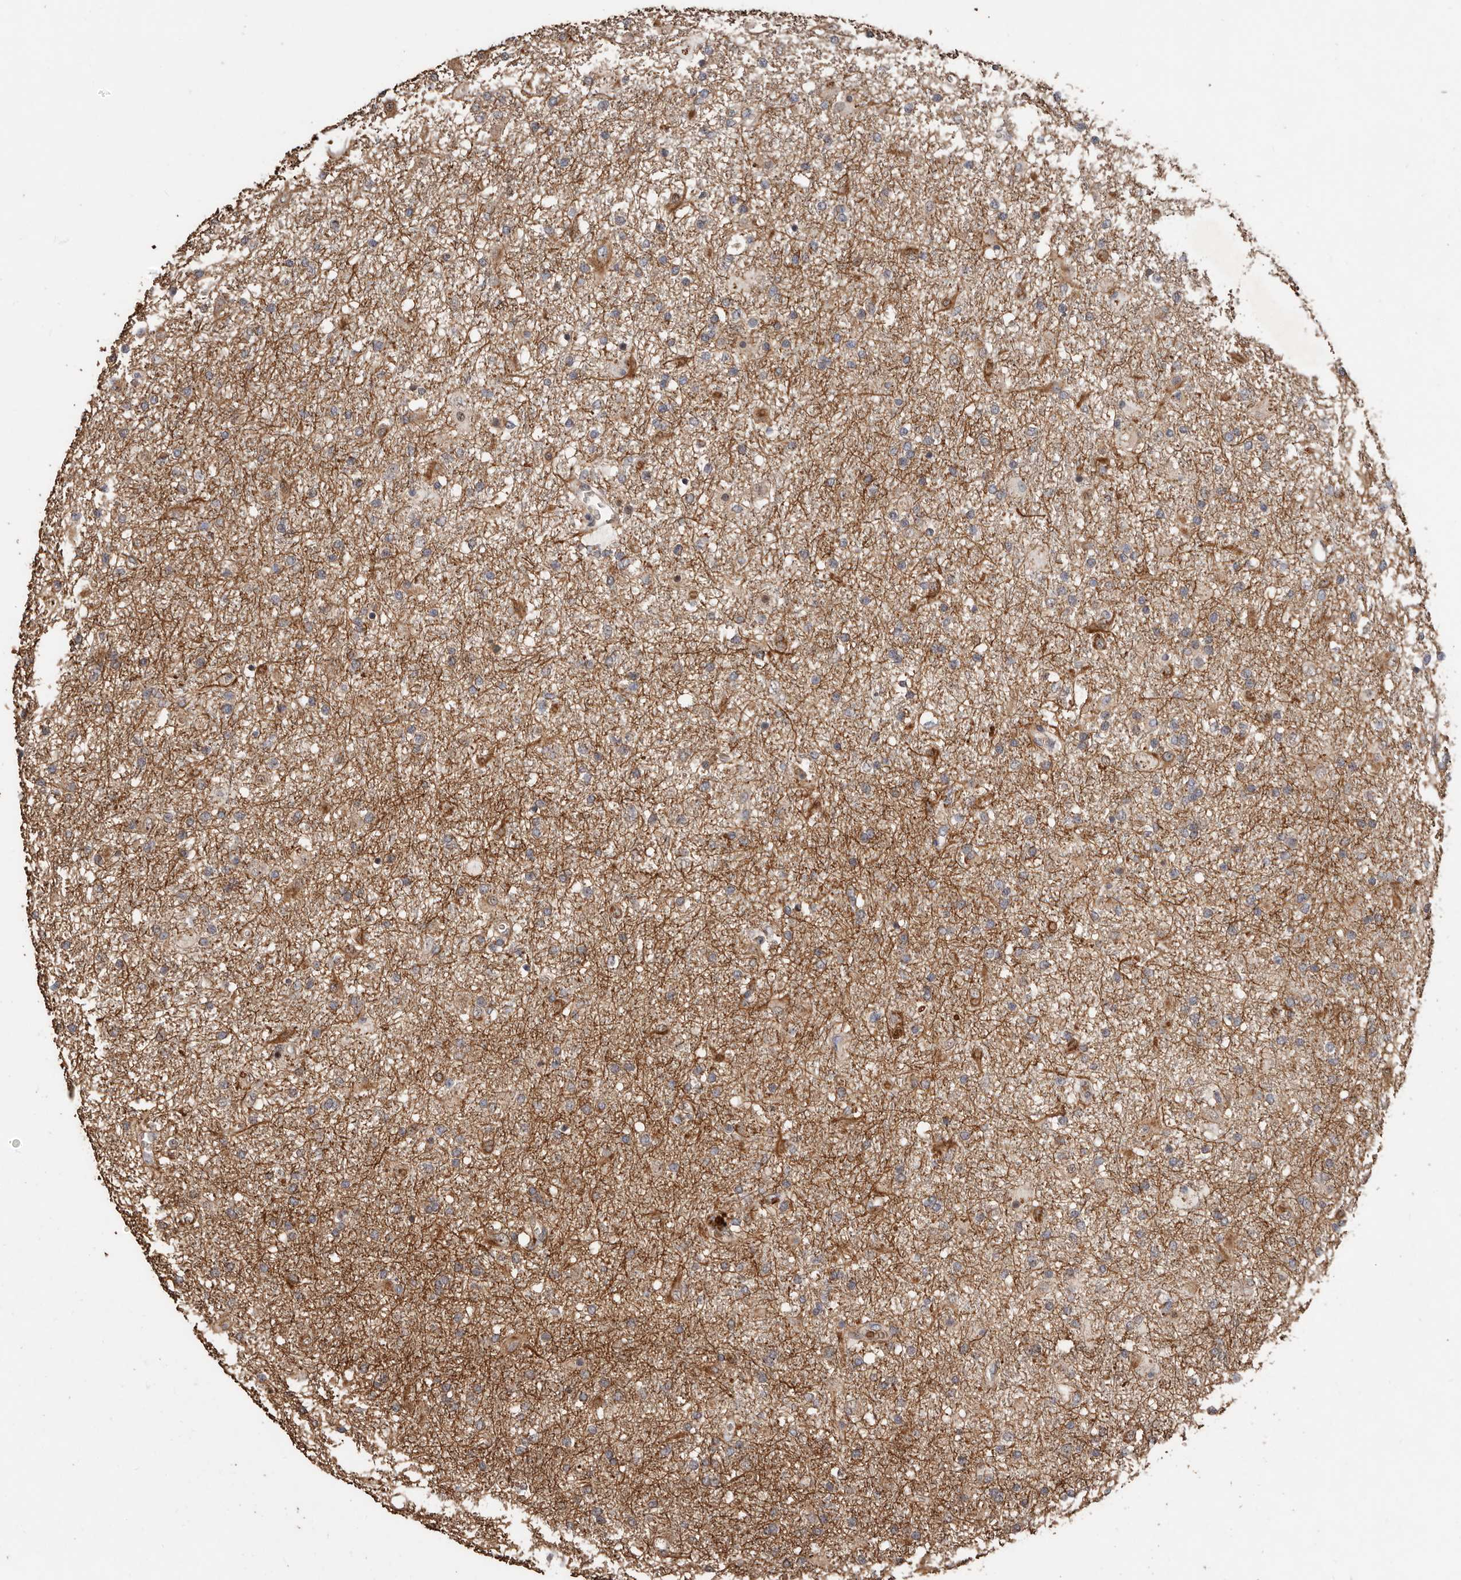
{"staining": {"intensity": "weak", "quantity": "<25%", "location": "cytoplasmic/membranous"}, "tissue": "glioma", "cell_type": "Tumor cells", "image_type": "cancer", "snomed": [{"axis": "morphology", "description": "Glioma, malignant, Low grade"}, {"axis": "topography", "description": "Brain"}], "caption": "DAB immunohistochemical staining of glioma demonstrates no significant staining in tumor cells.", "gene": "GRAMD2A", "patient": {"sex": "male", "age": 65}}